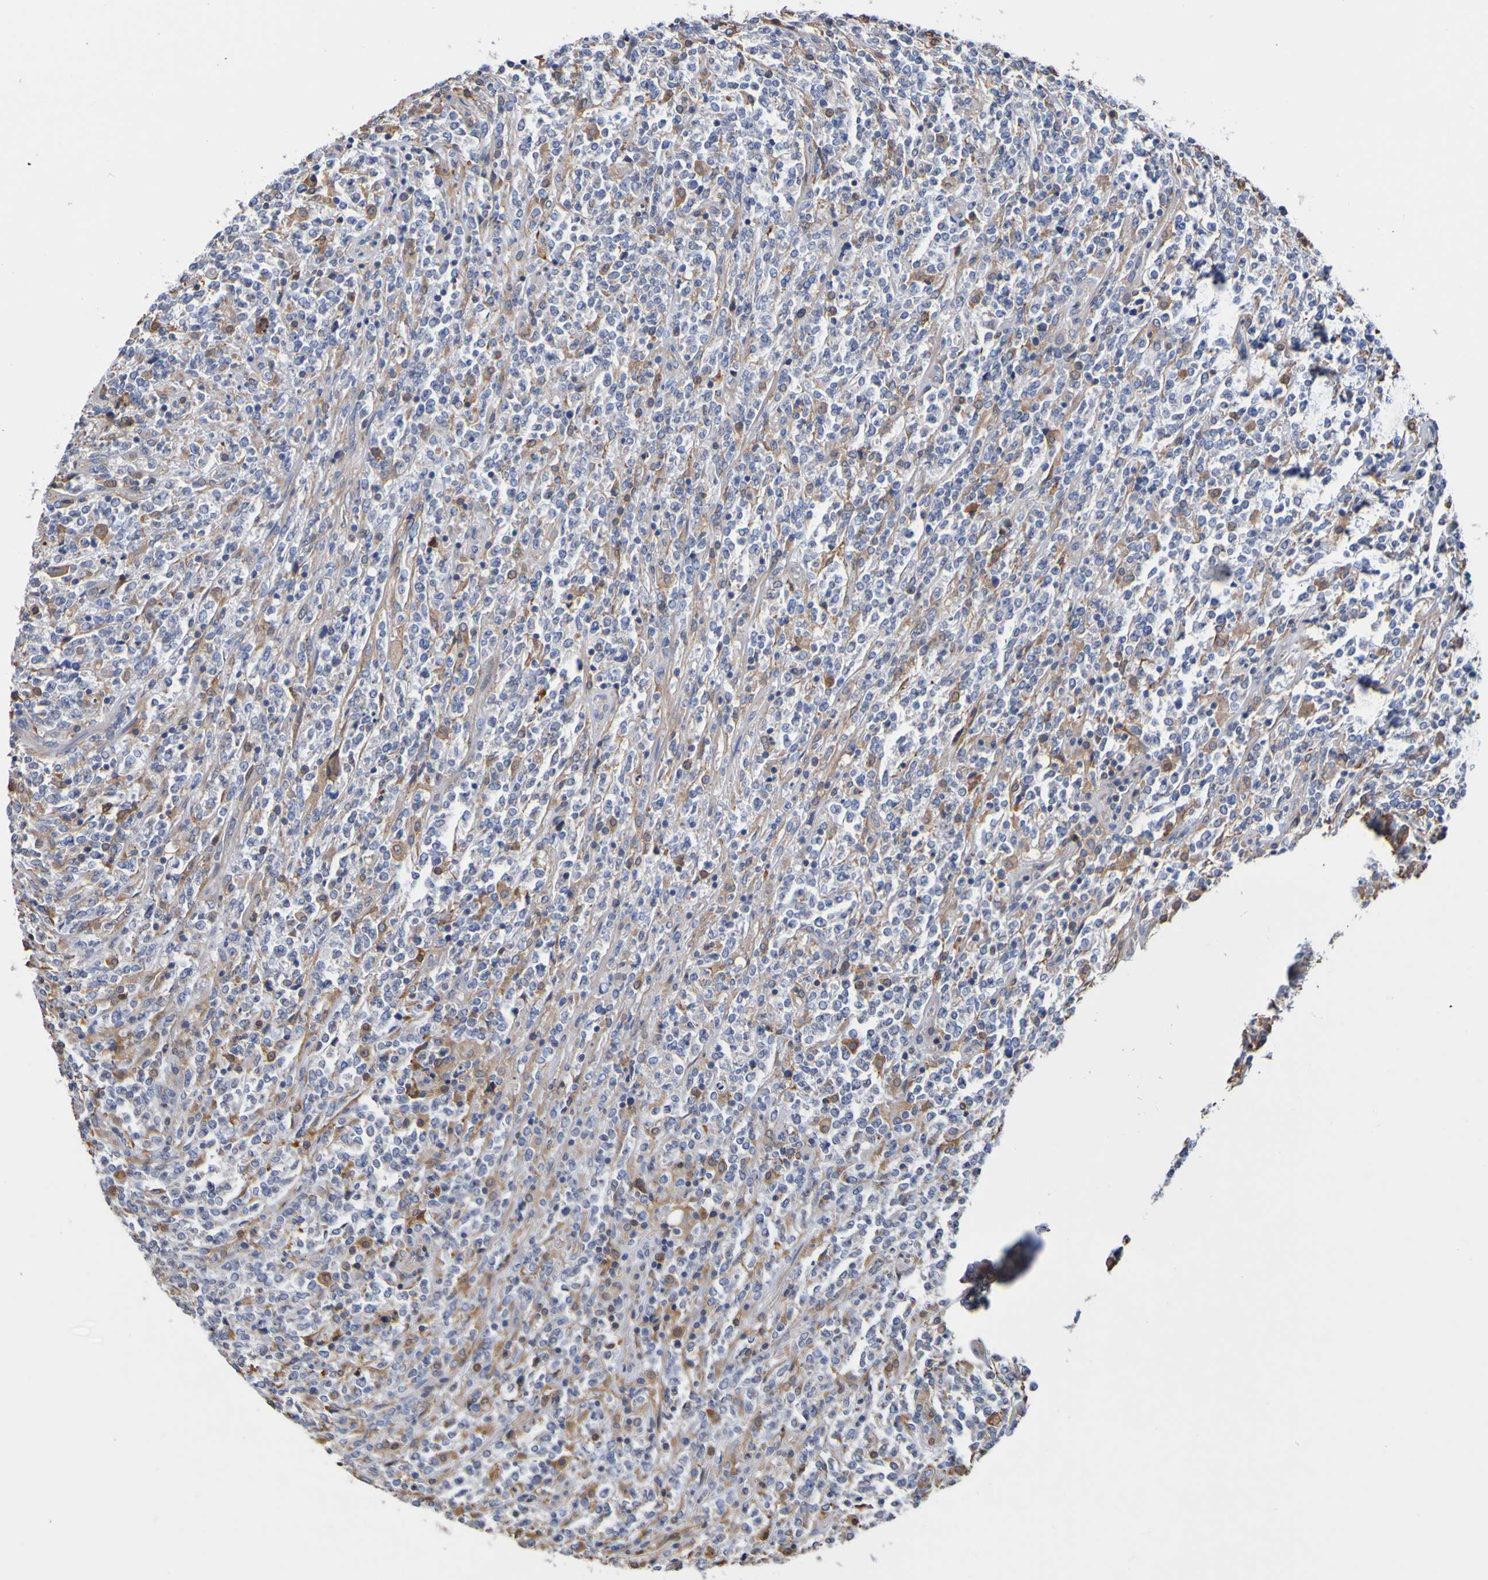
{"staining": {"intensity": "negative", "quantity": "none", "location": "none"}, "tissue": "lymphoma", "cell_type": "Tumor cells", "image_type": "cancer", "snomed": [{"axis": "morphology", "description": "Malignant lymphoma, non-Hodgkin's type, High grade"}, {"axis": "topography", "description": "Soft tissue"}], "caption": "Immunohistochemistry histopathology image of neoplastic tissue: malignant lymphoma, non-Hodgkin's type (high-grade) stained with DAB (3,3'-diaminobenzidine) exhibits no significant protein expression in tumor cells.", "gene": "METAP2", "patient": {"sex": "male", "age": 18}}